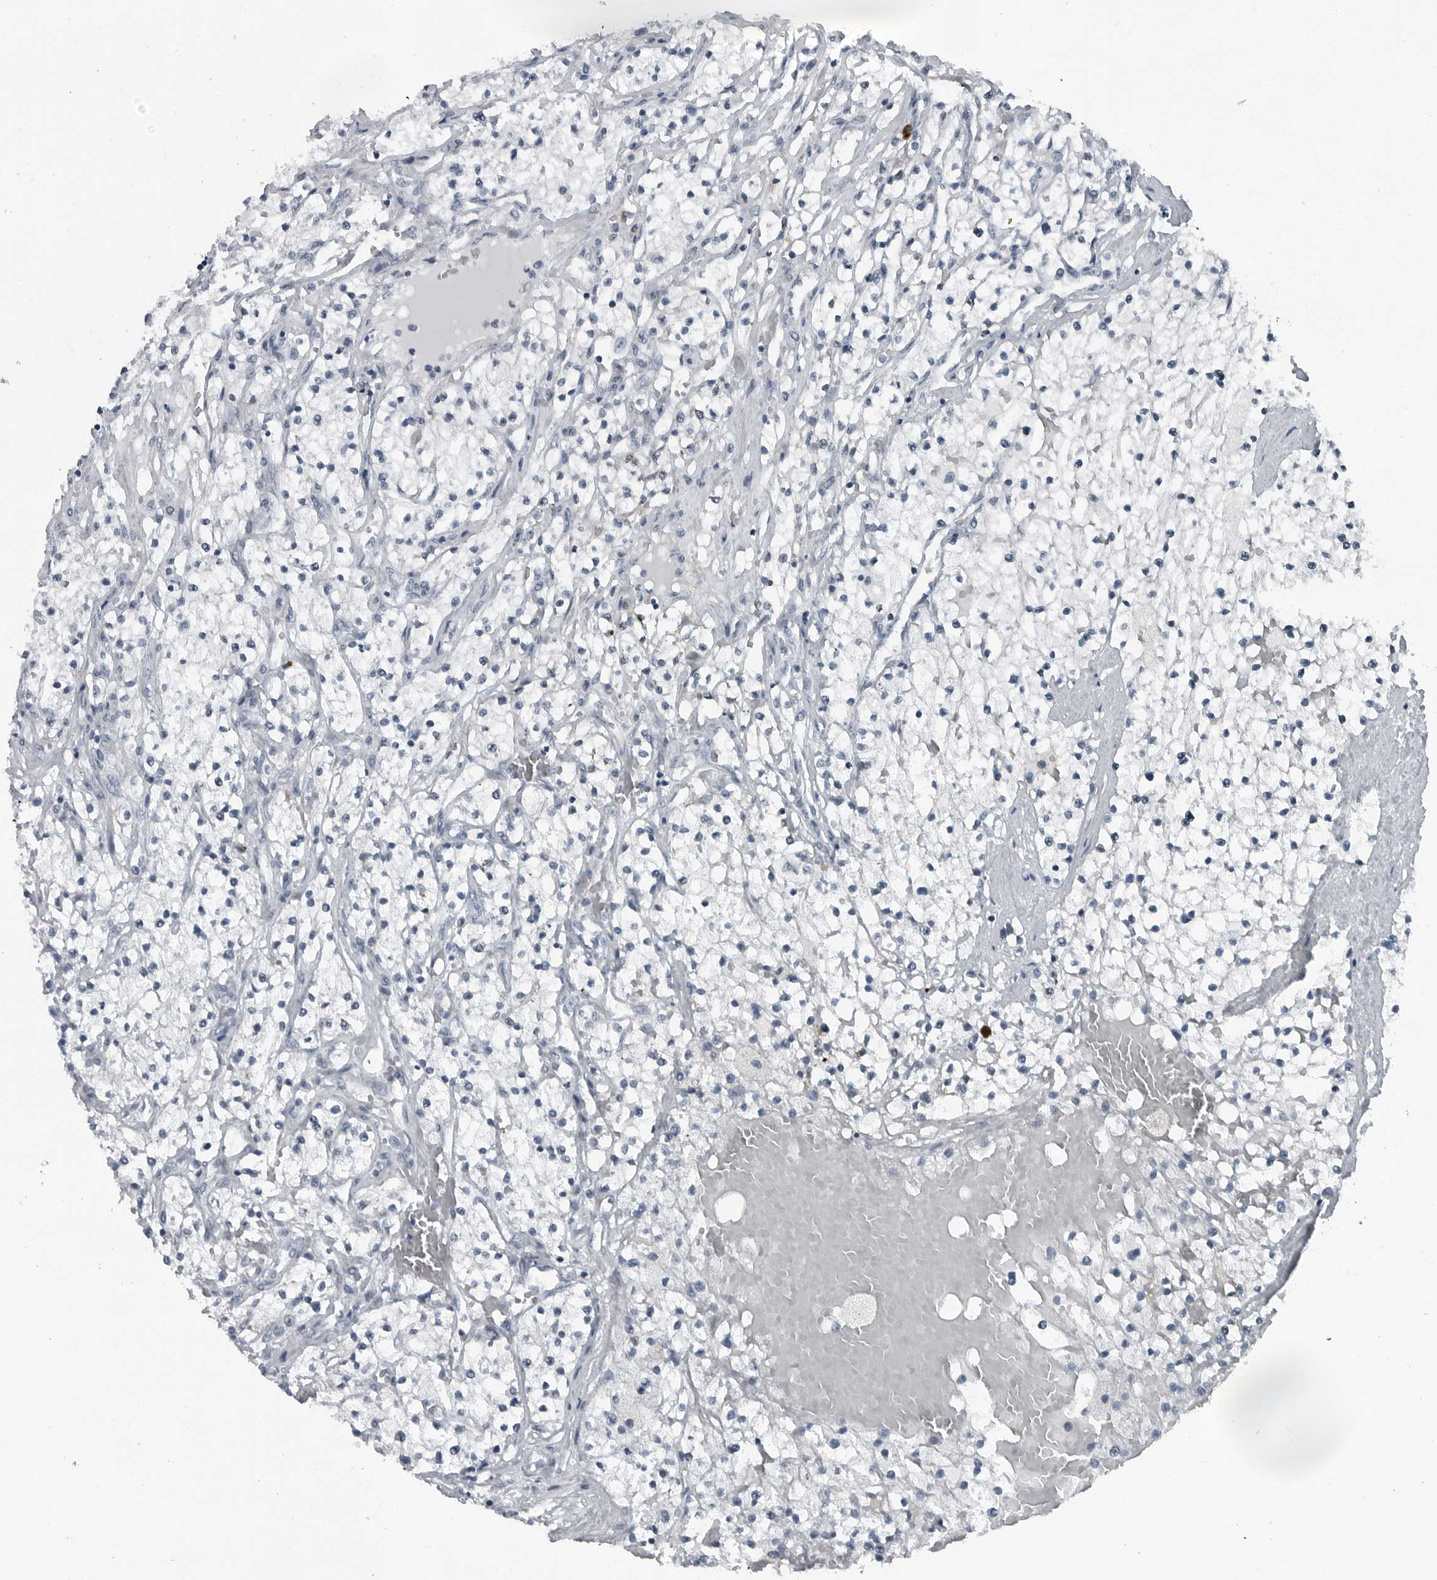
{"staining": {"intensity": "negative", "quantity": "none", "location": "none"}, "tissue": "renal cancer", "cell_type": "Tumor cells", "image_type": "cancer", "snomed": [{"axis": "morphology", "description": "Normal tissue, NOS"}, {"axis": "morphology", "description": "Adenocarcinoma, NOS"}, {"axis": "topography", "description": "Kidney"}], "caption": "Human renal cancer stained for a protein using IHC exhibits no expression in tumor cells.", "gene": "DNAAF11", "patient": {"sex": "male", "age": 68}}